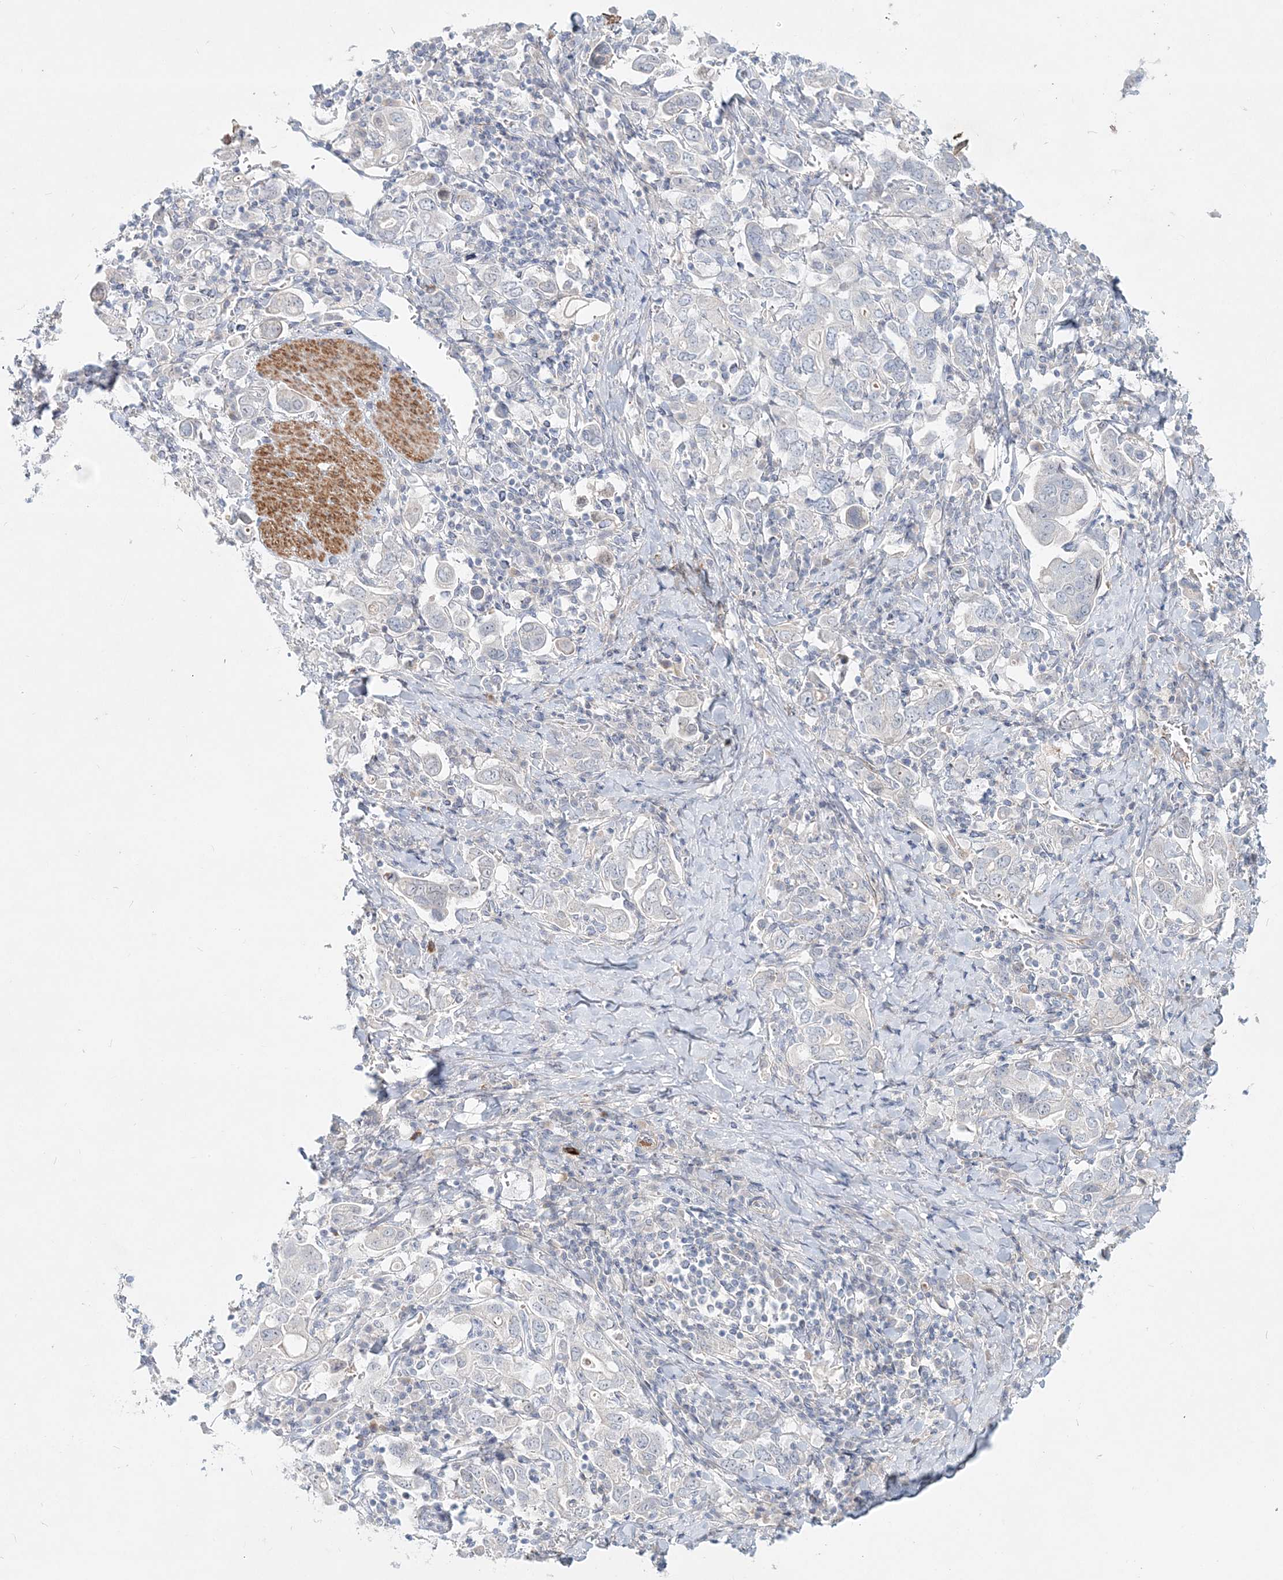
{"staining": {"intensity": "negative", "quantity": "none", "location": "none"}, "tissue": "stomach cancer", "cell_type": "Tumor cells", "image_type": "cancer", "snomed": [{"axis": "morphology", "description": "Adenocarcinoma, NOS"}, {"axis": "topography", "description": "Stomach, upper"}], "caption": "Protein analysis of stomach cancer (adenocarcinoma) shows no significant staining in tumor cells.", "gene": "DNAH5", "patient": {"sex": "male", "age": 62}}